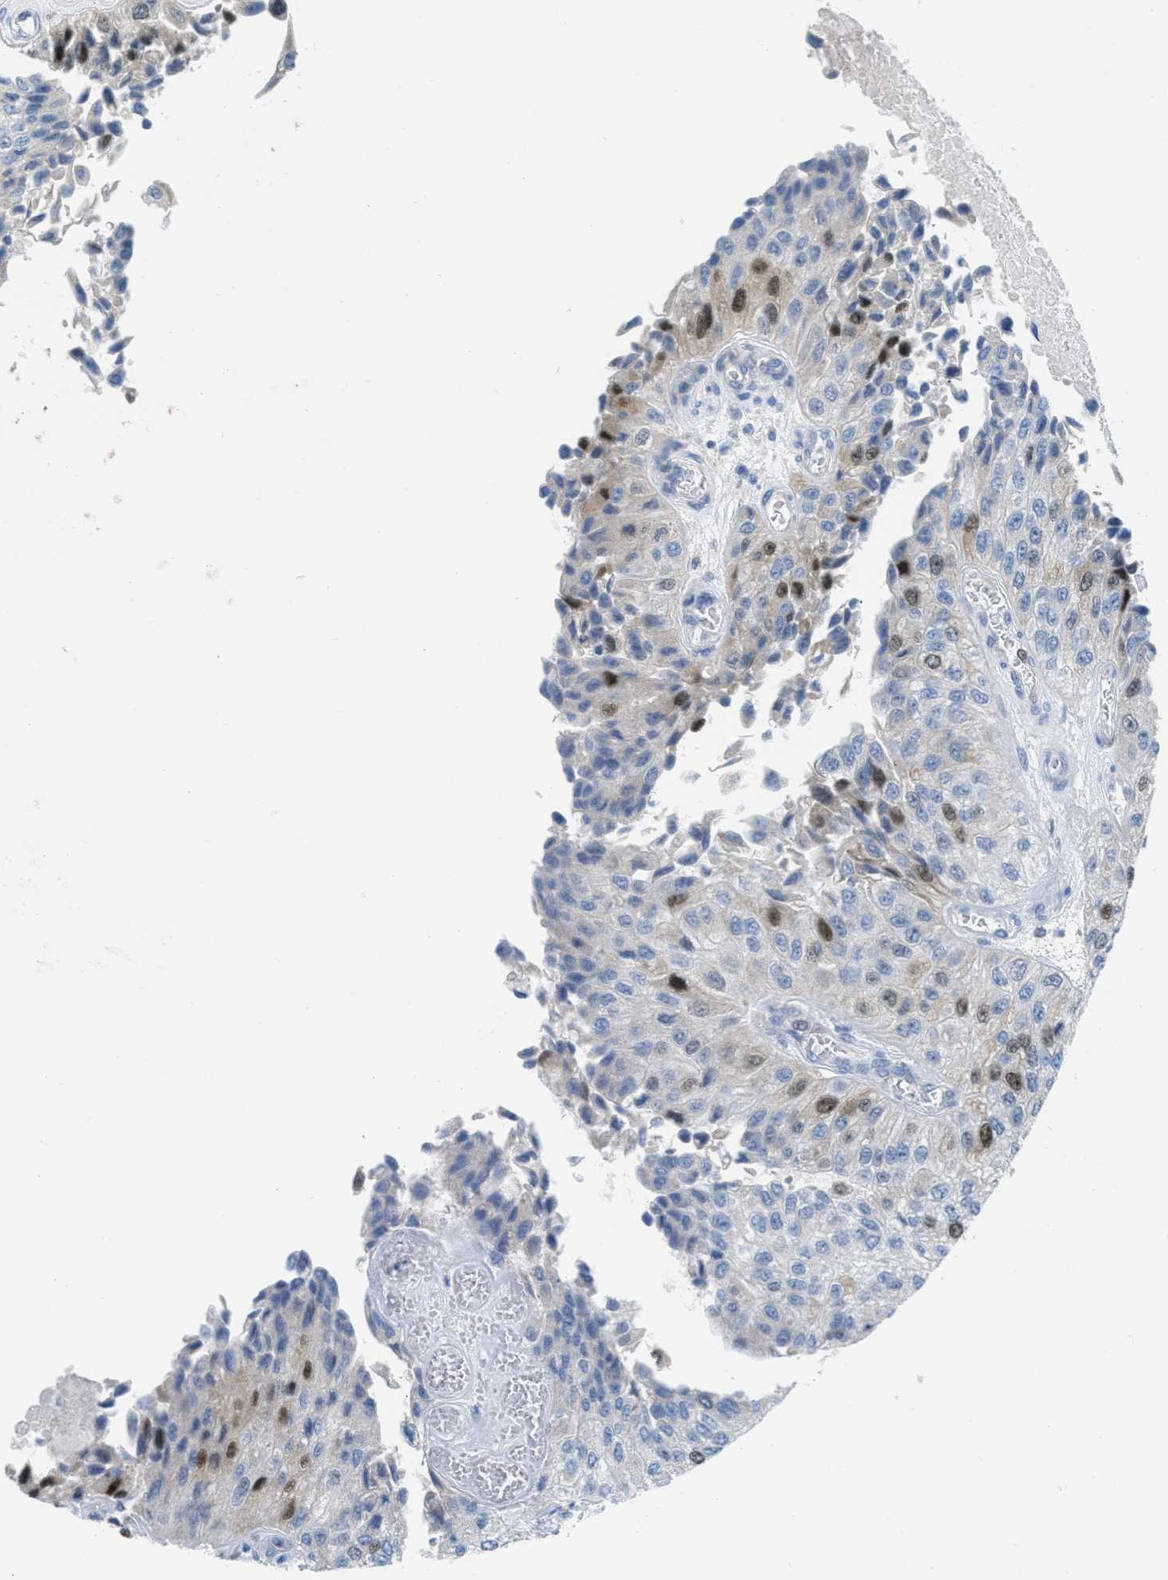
{"staining": {"intensity": "moderate", "quantity": "<25%", "location": "nuclear"}, "tissue": "urothelial cancer", "cell_type": "Tumor cells", "image_type": "cancer", "snomed": [{"axis": "morphology", "description": "Urothelial carcinoma, High grade"}, {"axis": "topography", "description": "Kidney"}, {"axis": "topography", "description": "Urinary bladder"}], "caption": "This image shows immunohistochemistry (IHC) staining of urothelial carcinoma (high-grade), with low moderate nuclear expression in approximately <25% of tumor cells.", "gene": "ORC6", "patient": {"sex": "male", "age": 77}}